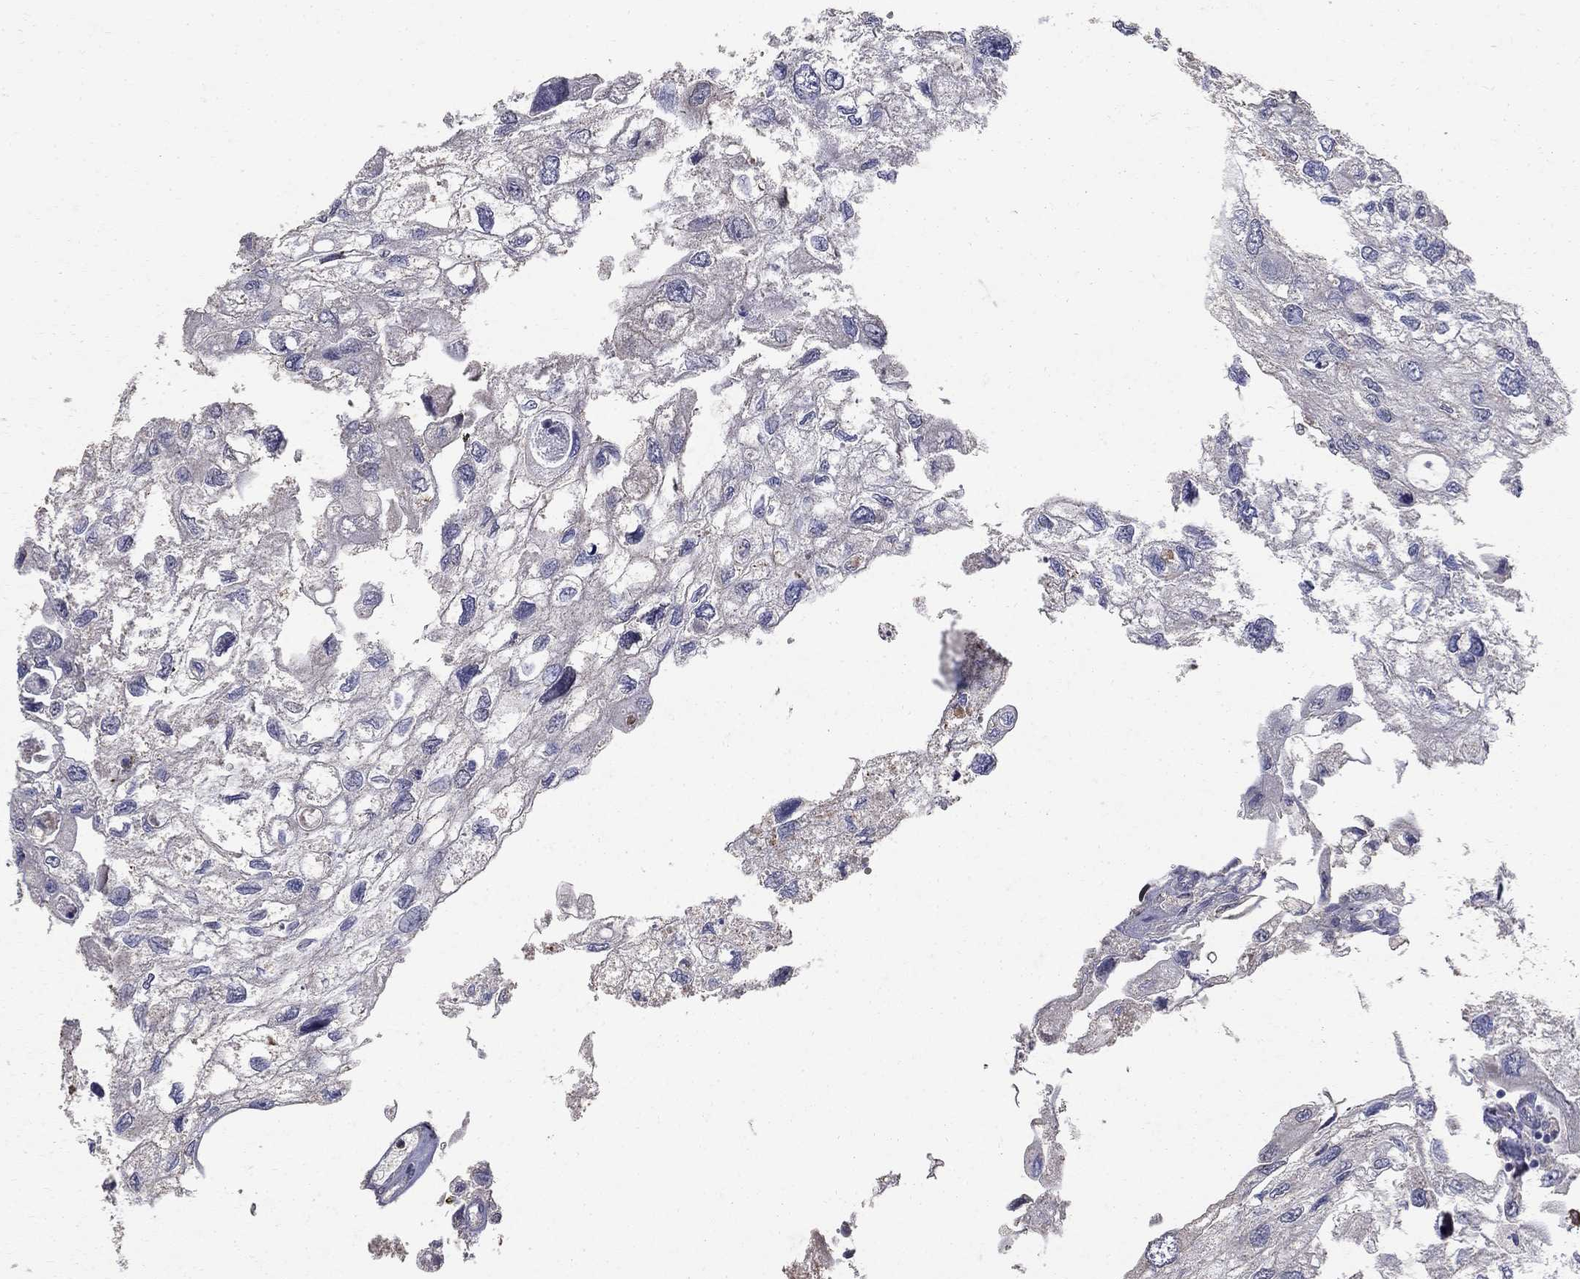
{"staining": {"intensity": "negative", "quantity": "none", "location": "none"}, "tissue": "urothelial cancer", "cell_type": "Tumor cells", "image_type": "cancer", "snomed": [{"axis": "morphology", "description": "Urothelial carcinoma, High grade"}, {"axis": "topography", "description": "Urinary bladder"}], "caption": "The immunohistochemistry photomicrograph has no significant staining in tumor cells of urothelial cancer tissue.", "gene": "MPP2", "patient": {"sex": "male", "age": 59}}